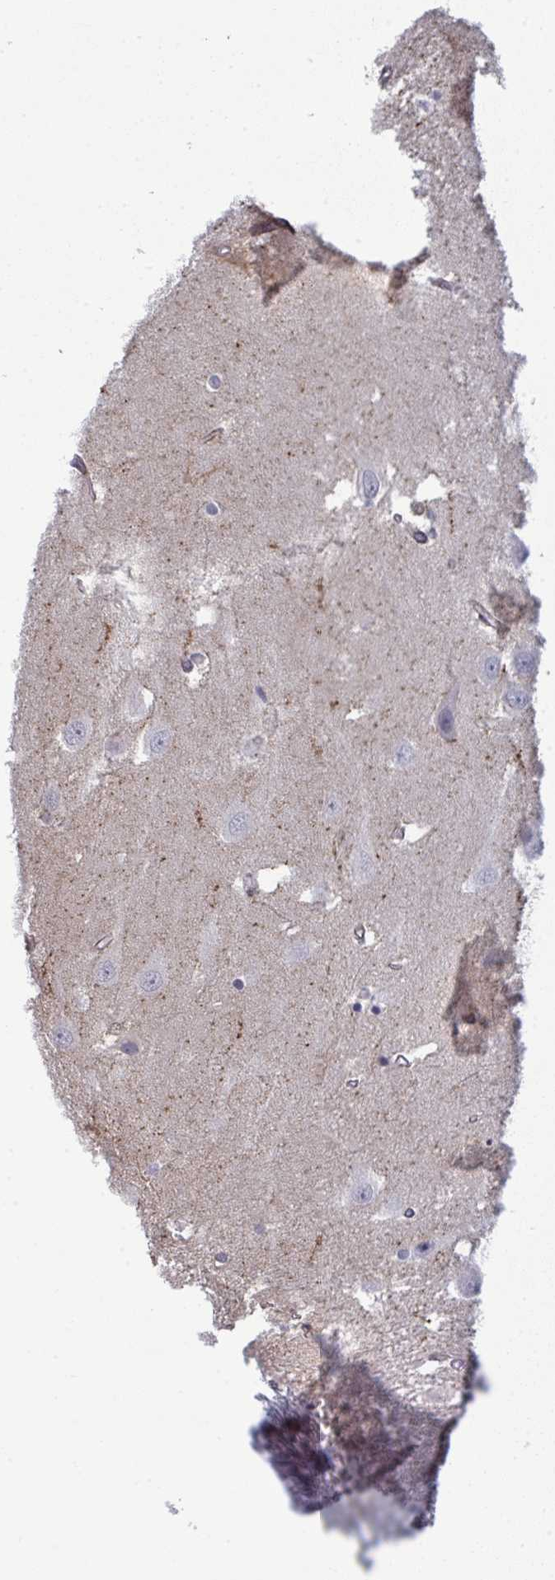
{"staining": {"intensity": "negative", "quantity": "none", "location": "none"}, "tissue": "hippocampus", "cell_type": "Glial cells", "image_type": "normal", "snomed": [{"axis": "morphology", "description": "Normal tissue, NOS"}, {"axis": "topography", "description": "Hippocampus"}], "caption": "Immunohistochemical staining of benign hippocampus shows no significant expression in glial cells.", "gene": "ATF1", "patient": {"sex": "male", "age": 63}}